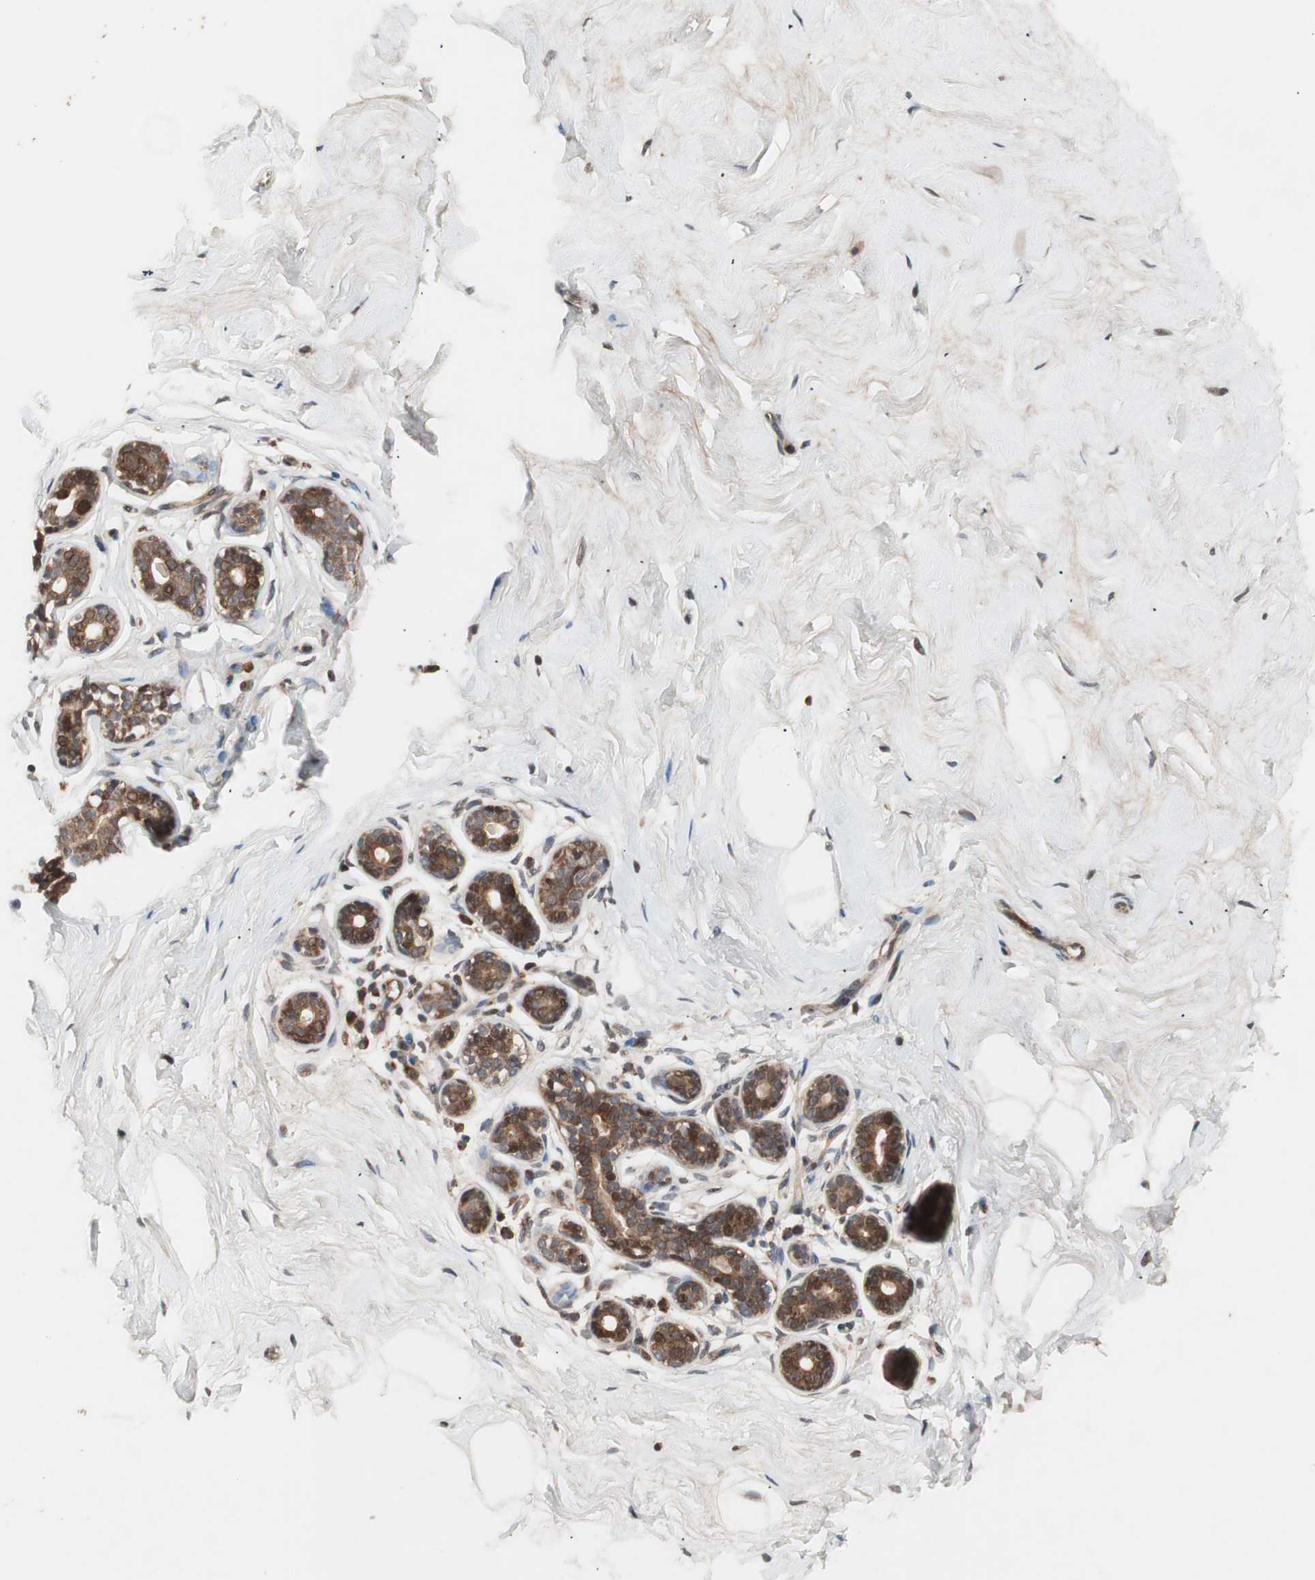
{"staining": {"intensity": "negative", "quantity": "none", "location": "none"}, "tissue": "breast", "cell_type": "Adipocytes", "image_type": "normal", "snomed": [{"axis": "morphology", "description": "Normal tissue, NOS"}, {"axis": "topography", "description": "Breast"}], "caption": "DAB immunohistochemical staining of unremarkable breast demonstrates no significant staining in adipocytes. Nuclei are stained in blue.", "gene": "NF2", "patient": {"sex": "female", "age": 23}}